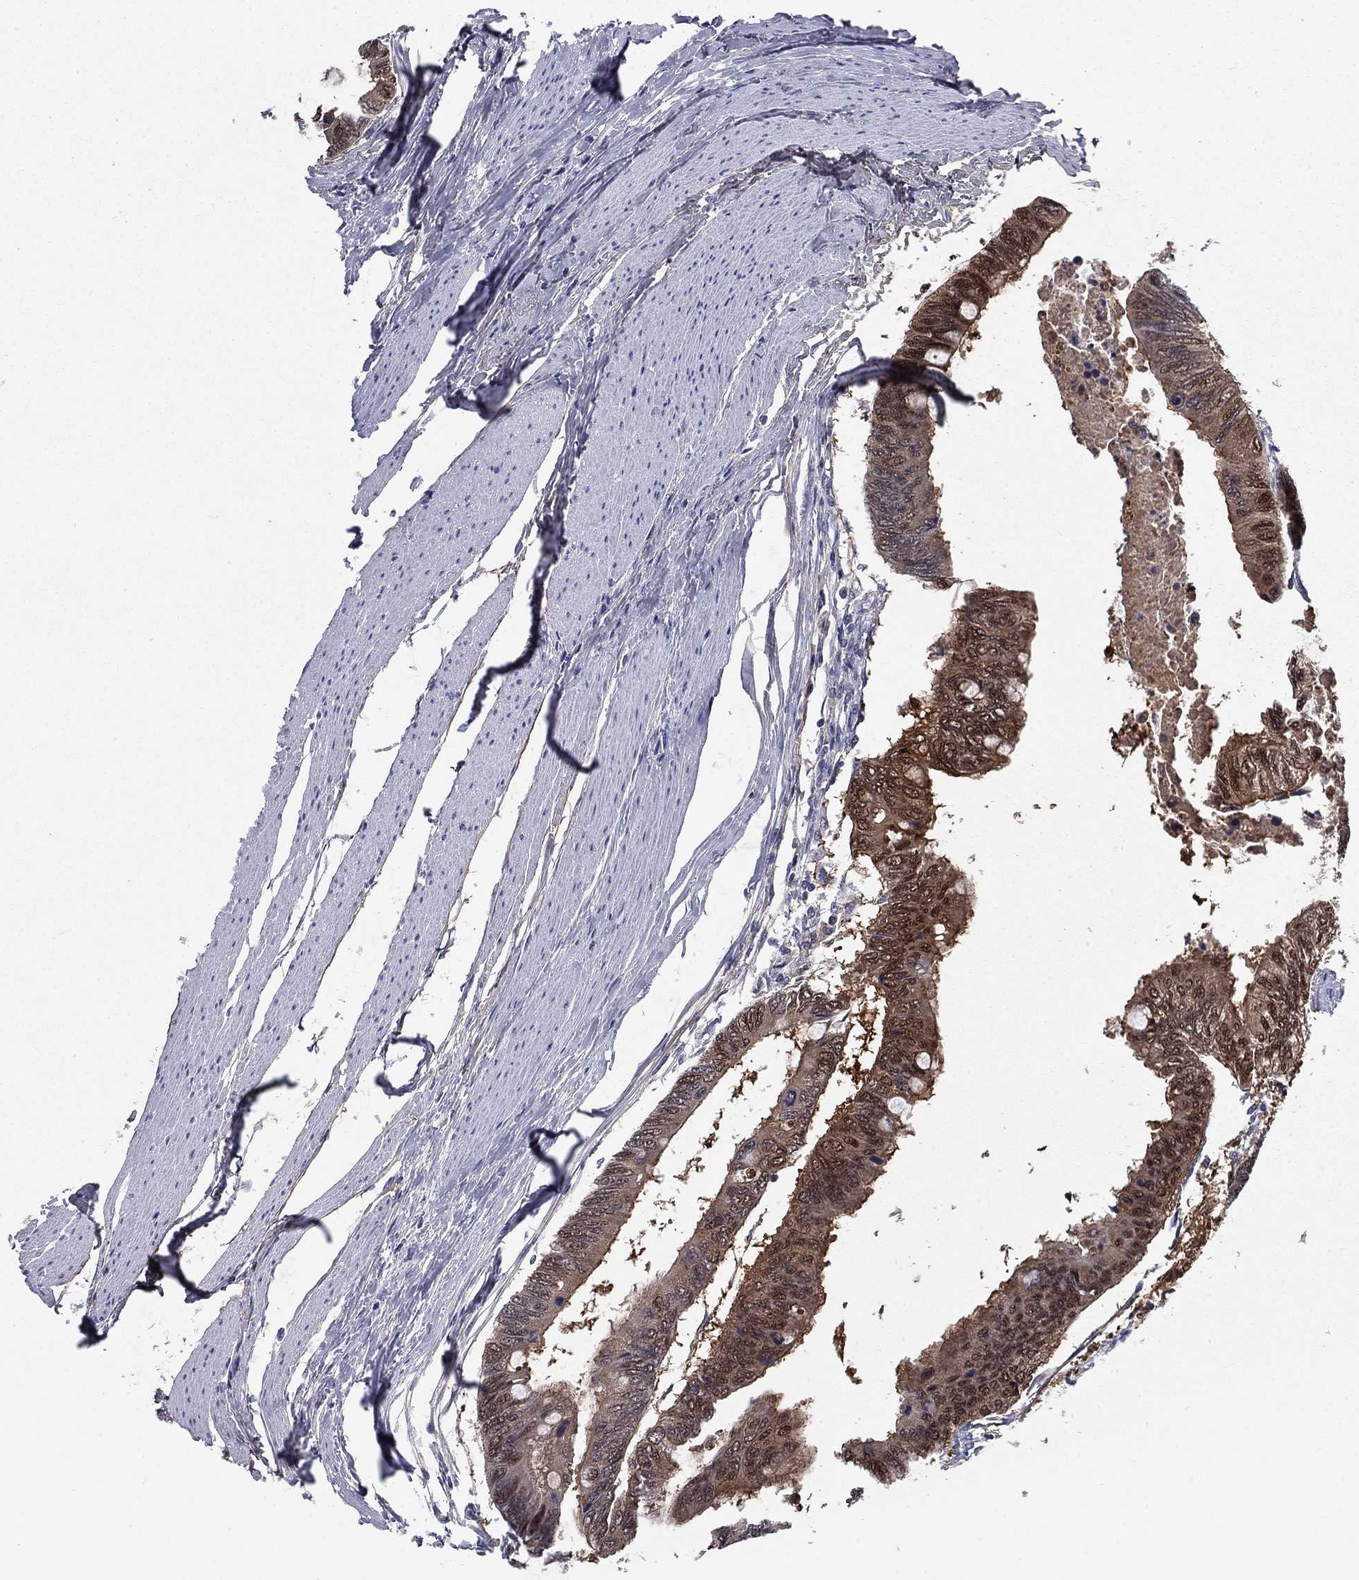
{"staining": {"intensity": "moderate", "quantity": "25%-75%", "location": "cytoplasmic/membranous,nuclear"}, "tissue": "colorectal cancer", "cell_type": "Tumor cells", "image_type": "cancer", "snomed": [{"axis": "morphology", "description": "Normal tissue, NOS"}, {"axis": "morphology", "description": "Adenocarcinoma, NOS"}, {"axis": "topography", "description": "Rectum"}, {"axis": "topography", "description": "Peripheral nerve tissue"}], "caption": "Moderate cytoplasmic/membranous and nuclear expression for a protein is seen in about 25%-75% of tumor cells of adenocarcinoma (colorectal) using immunohistochemistry (IHC).", "gene": "REXO5", "patient": {"sex": "male", "age": 92}}